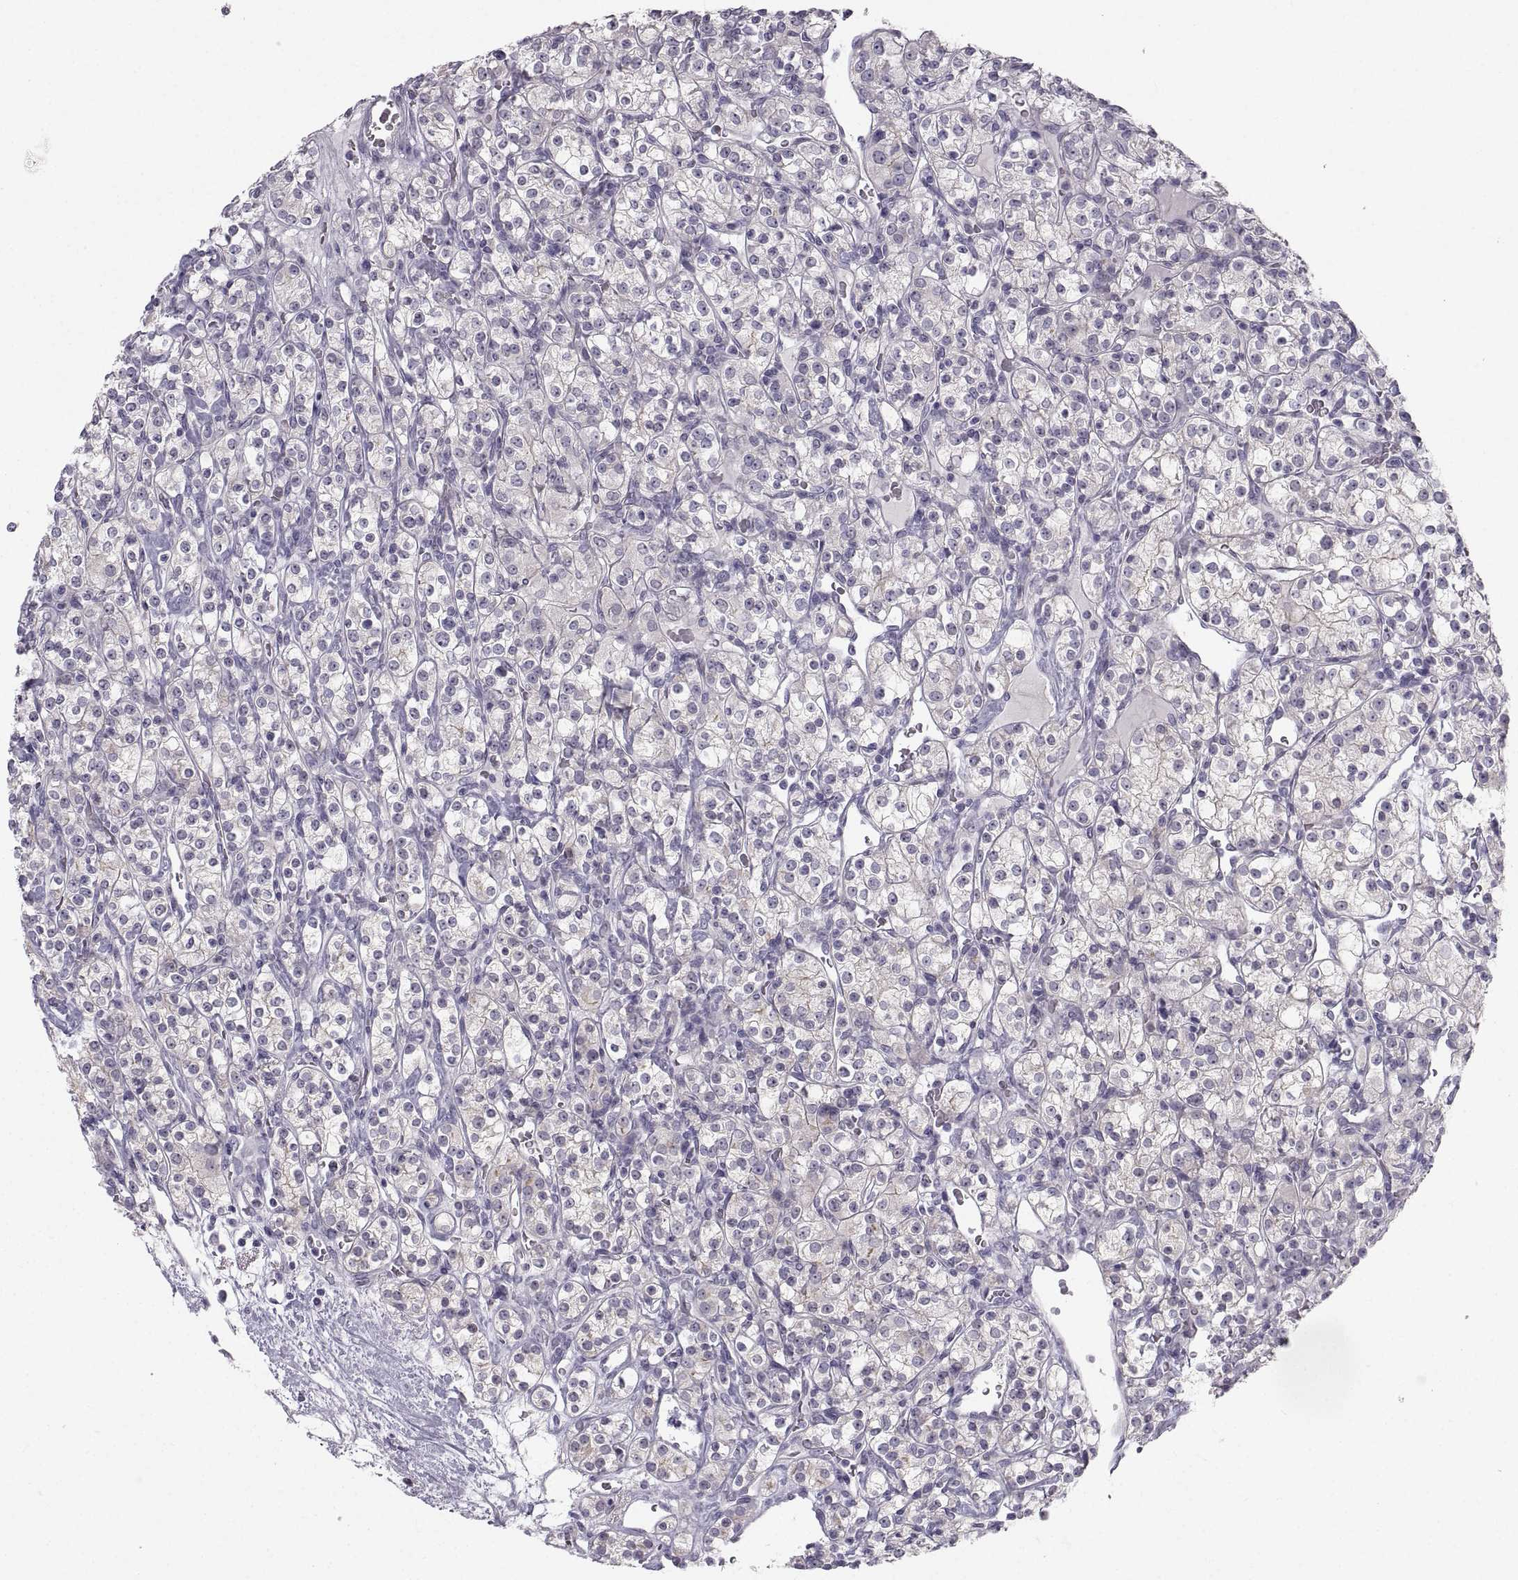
{"staining": {"intensity": "negative", "quantity": "none", "location": "none"}, "tissue": "renal cancer", "cell_type": "Tumor cells", "image_type": "cancer", "snomed": [{"axis": "morphology", "description": "Adenocarcinoma, NOS"}, {"axis": "topography", "description": "Kidney"}], "caption": "This is an IHC image of human renal cancer (adenocarcinoma). There is no expression in tumor cells.", "gene": "ZNF185", "patient": {"sex": "male", "age": 77}}